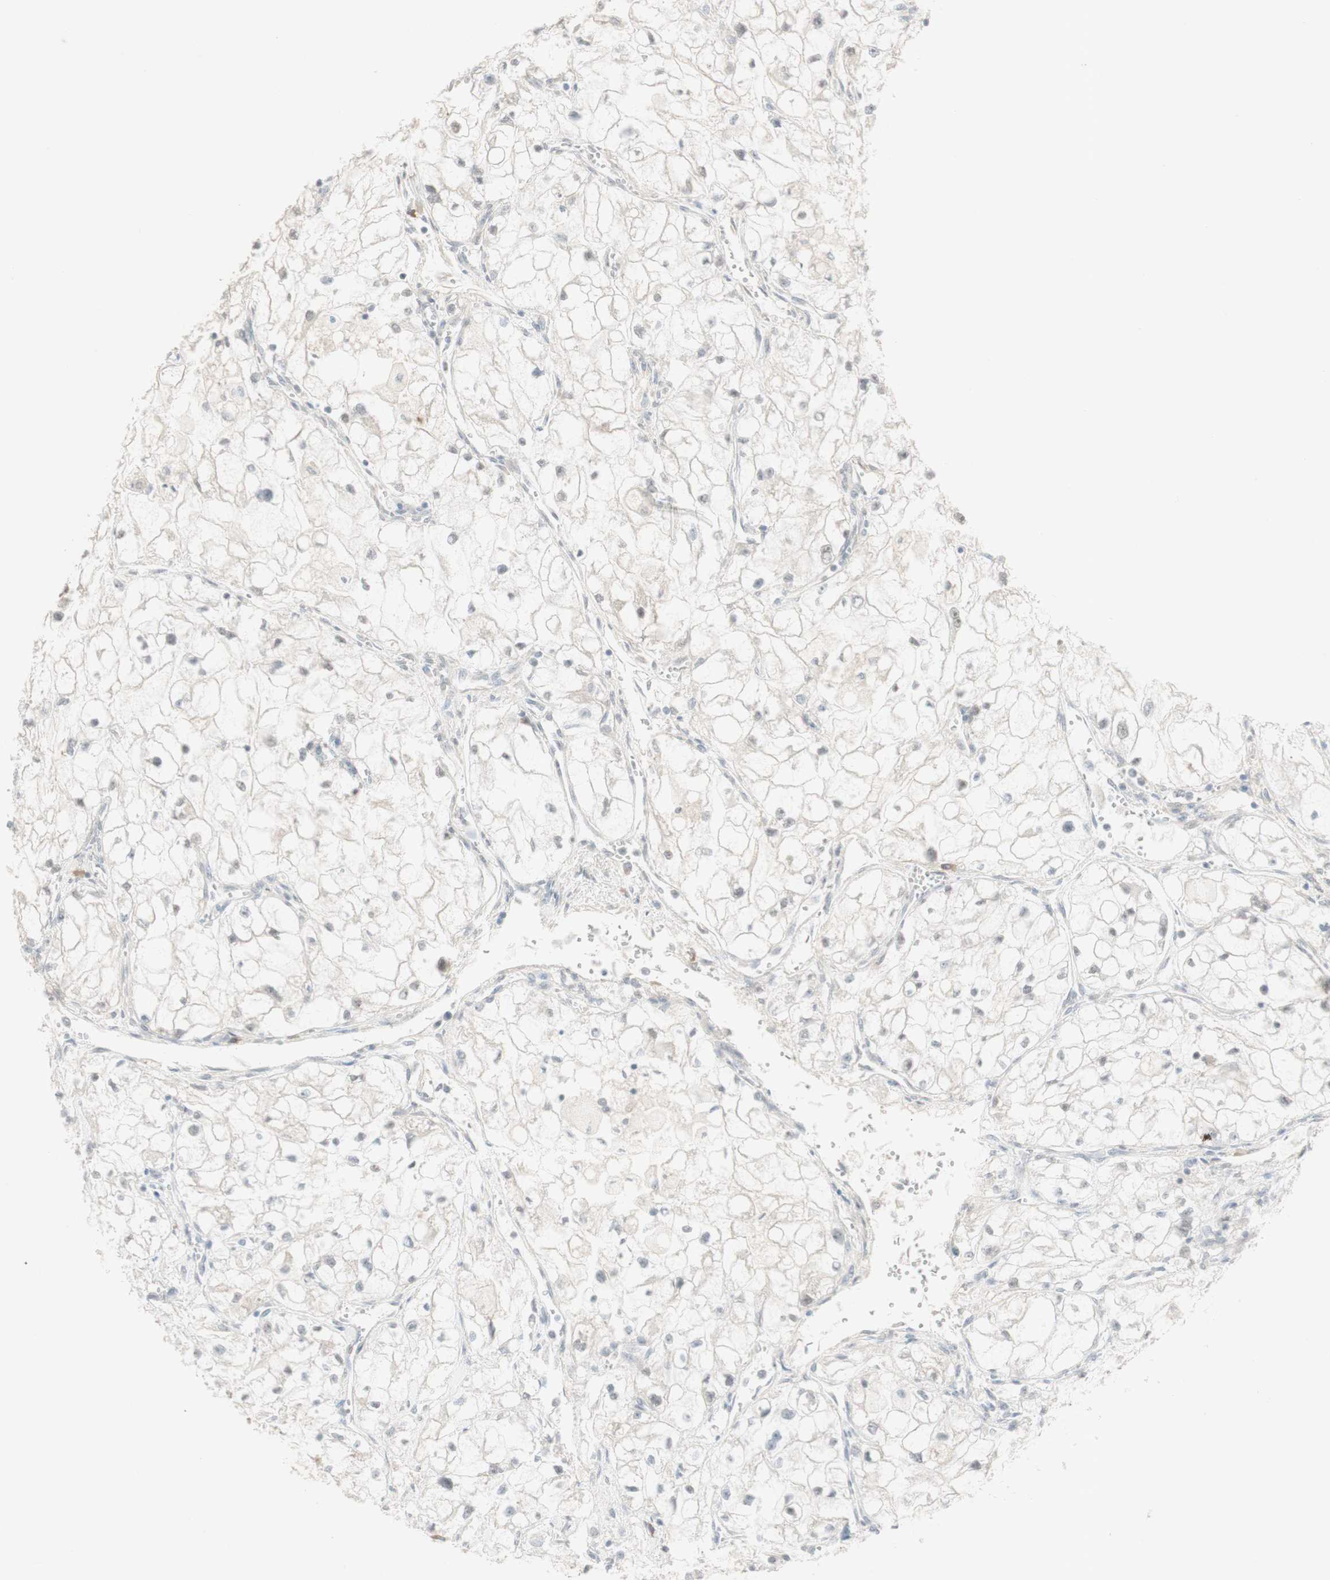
{"staining": {"intensity": "negative", "quantity": "none", "location": "none"}, "tissue": "renal cancer", "cell_type": "Tumor cells", "image_type": "cancer", "snomed": [{"axis": "morphology", "description": "Adenocarcinoma, NOS"}, {"axis": "topography", "description": "Kidney"}], "caption": "Histopathology image shows no protein expression in tumor cells of renal cancer tissue.", "gene": "PLCD4", "patient": {"sex": "female", "age": 70}}